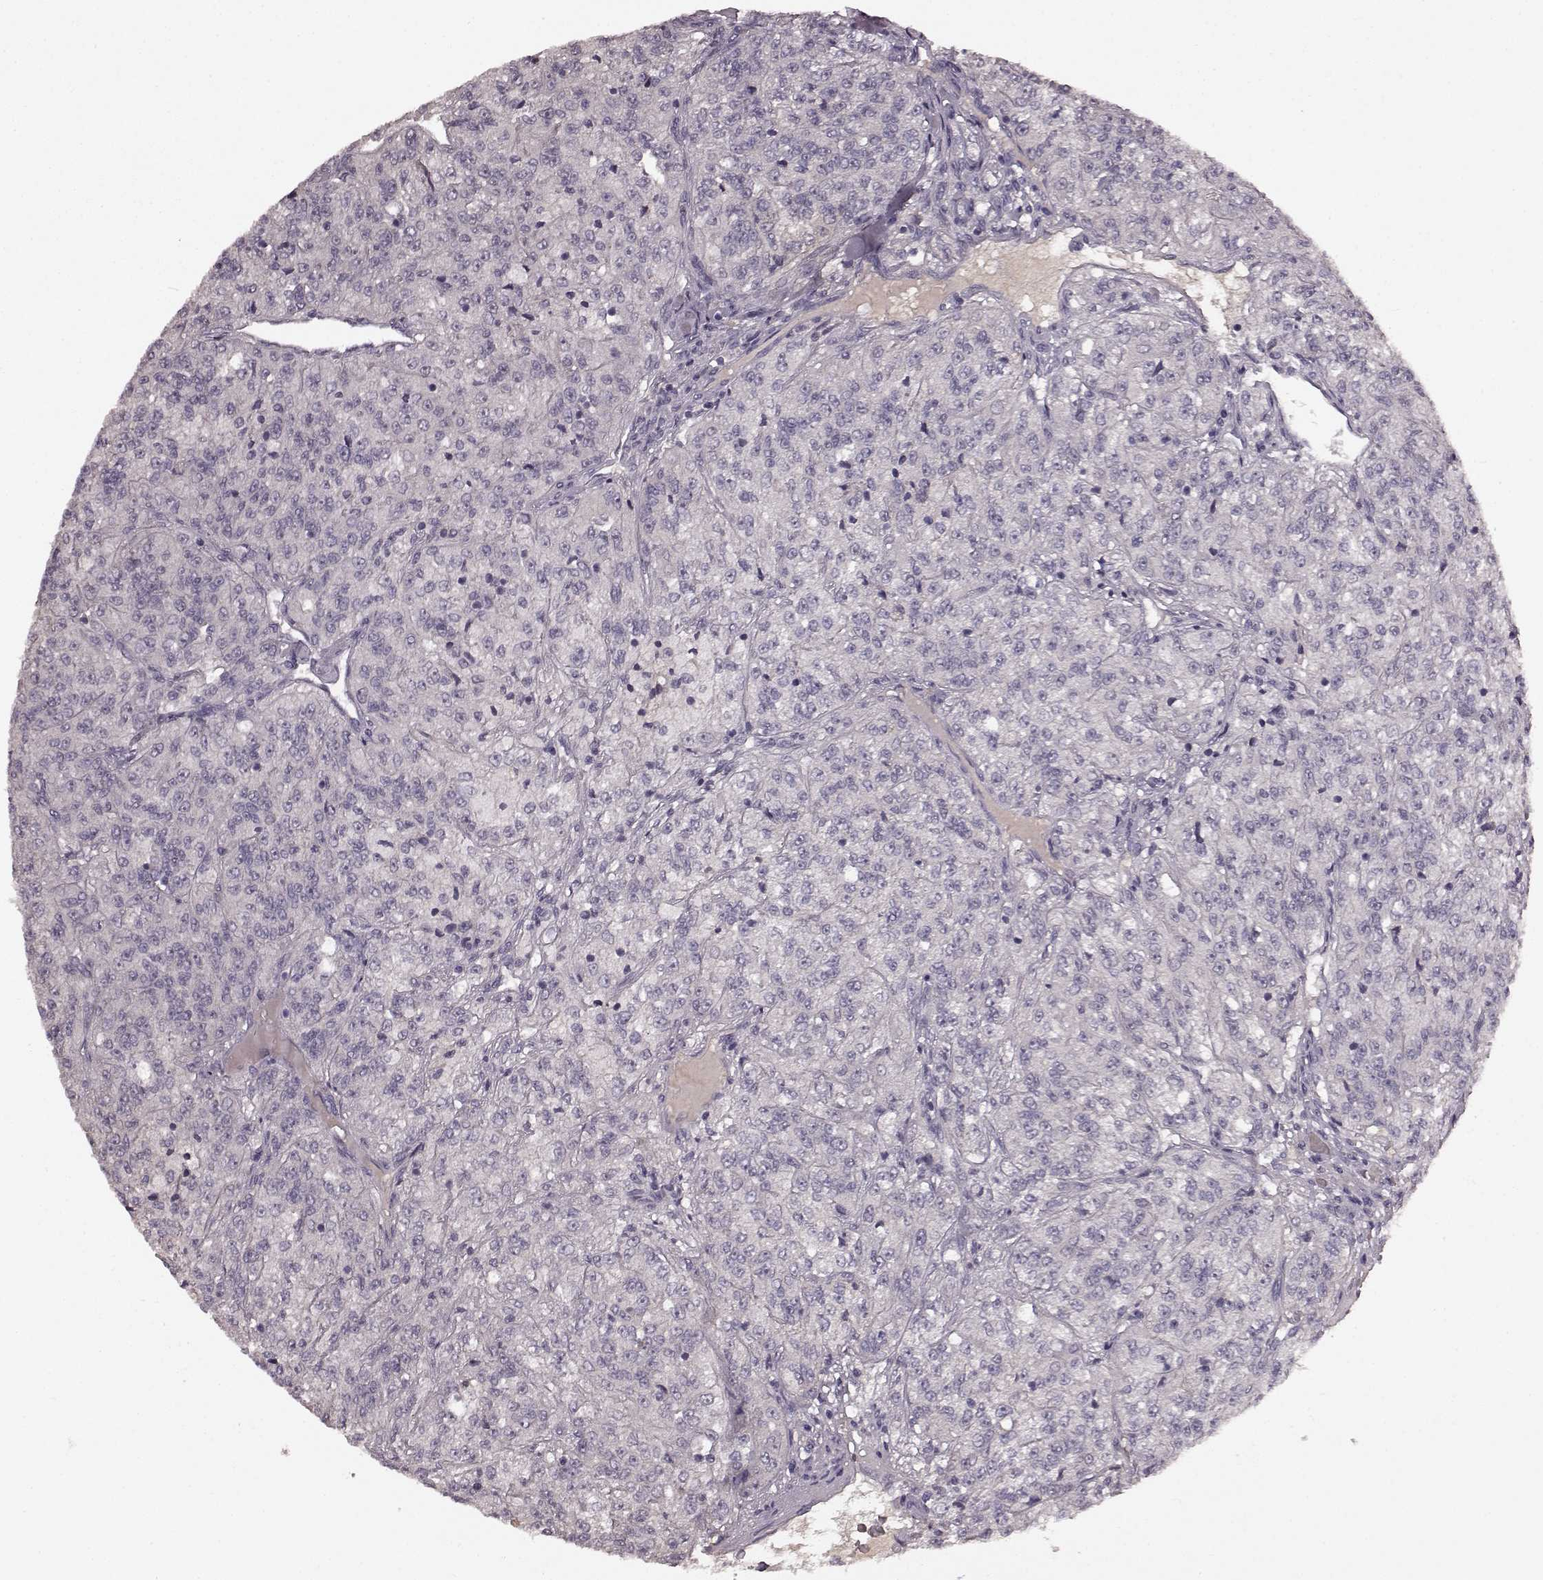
{"staining": {"intensity": "negative", "quantity": "none", "location": "none"}, "tissue": "renal cancer", "cell_type": "Tumor cells", "image_type": "cancer", "snomed": [{"axis": "morphology", "description": "Adenocarcinoma, NOS"}, {"axis": "topography", "description": "Kidney"}], "caption": "IHC photomicrograph of human renal cancer stained for a protein (brown), which reveals no staining in tumor cells.", "gene": "SLC22A18", "patient": {"sex": "female", "age": 63}}